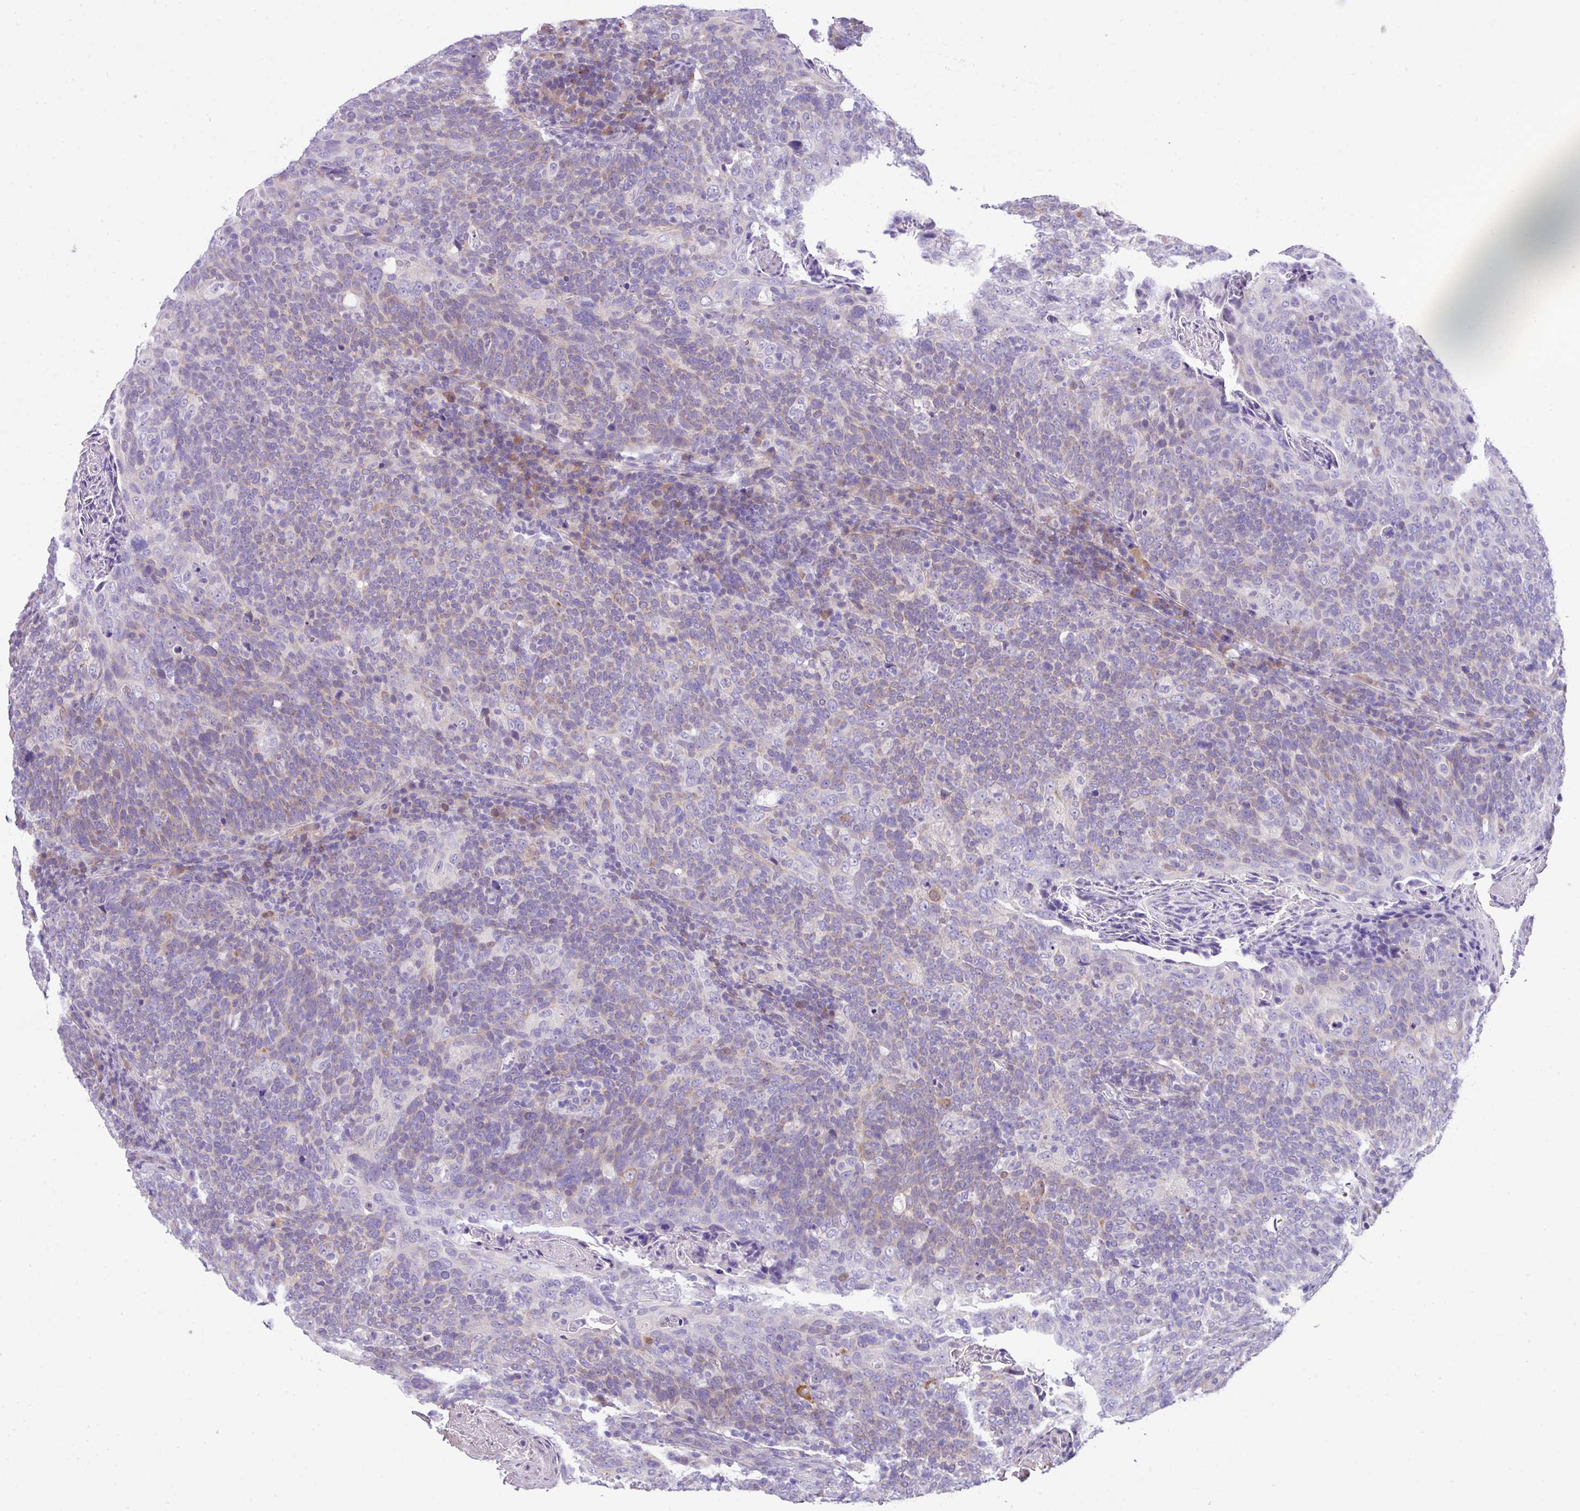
{"staining": {"intensity": "weak", "quantity": "<25%", "location": "cytoplasmic/membranous"}, "tissue": "head and neck cancer", "cell_type": "Tumor cells", "image_type": "cancer", "snomed": [{"axis": "morphology", "description": "Squamous cell carcinoma, NOS"}, {"axis": "morphology", "description": "Squamous cell carcinoma, metastatic, NOS"}, {"axis": "topography", "description": "Lymph node"}, {"axis": "topography", "description": "Head-Neck"}], "caption": "Protein analysis of head and neck cancer exhibits no significant positivity in tumor cells.", "gene": "DNAL1", "patient": {"sex": "male", "age": 62}}